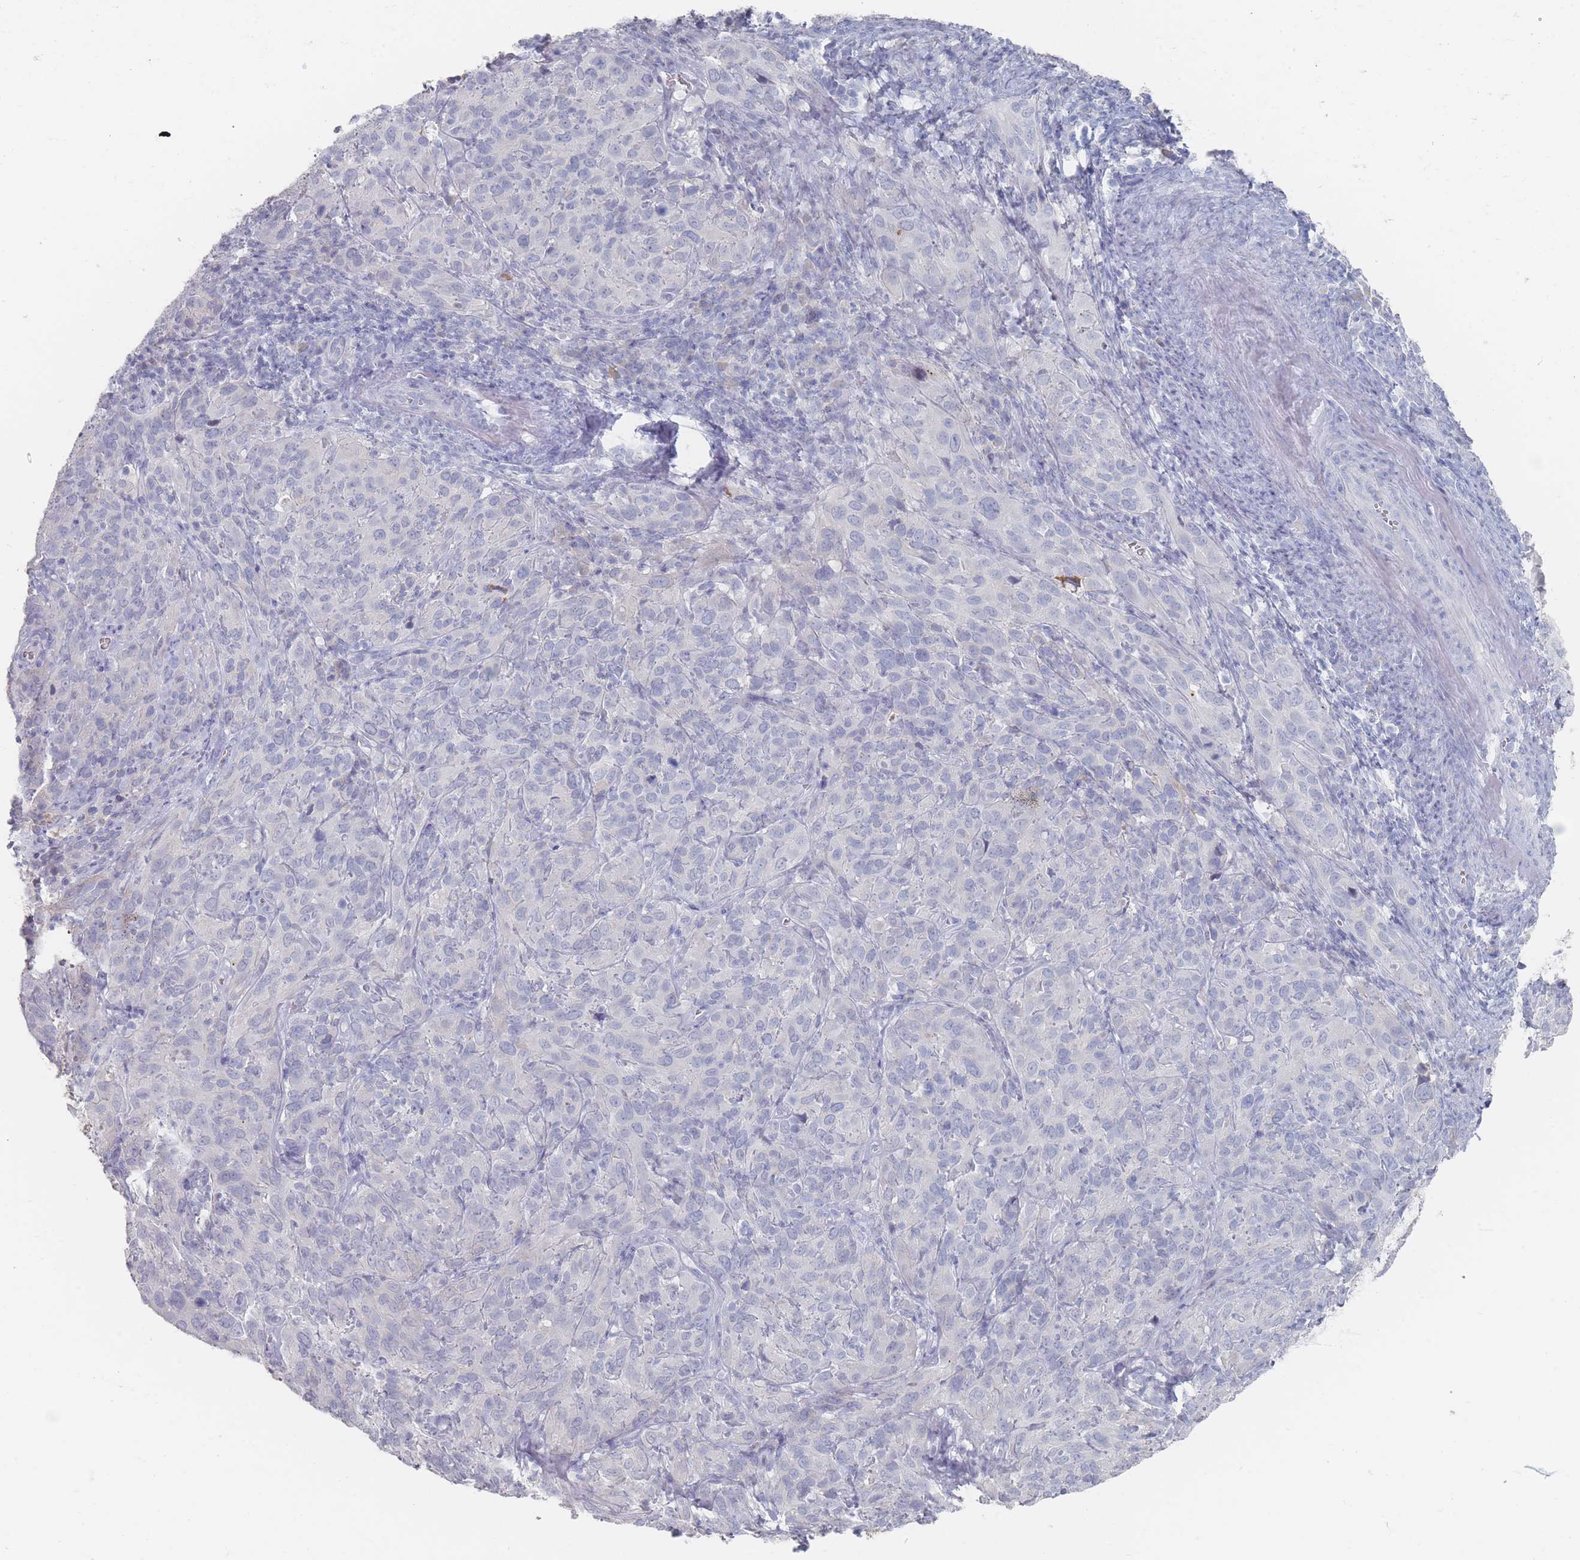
{"staining": {"intensity": "negative", "quantity": "none", "location": "none"}, "tissue": "cervical cancer", "cell_type": "Tumor cells", "image_type": "cancer", "snomed": [{"axis": "morphology", "description": "Squamous cell carcinoma, NOS"}, {"axis": "topography", "description": "Cervix"}], "caption": "Cervical cancer (squamous cell carcinoma) was stained to show a protein in brown. There is no significant positivity in tumor cells.", "gene": "HELZ2", "patient": {"sex": "female", "age": 51}}